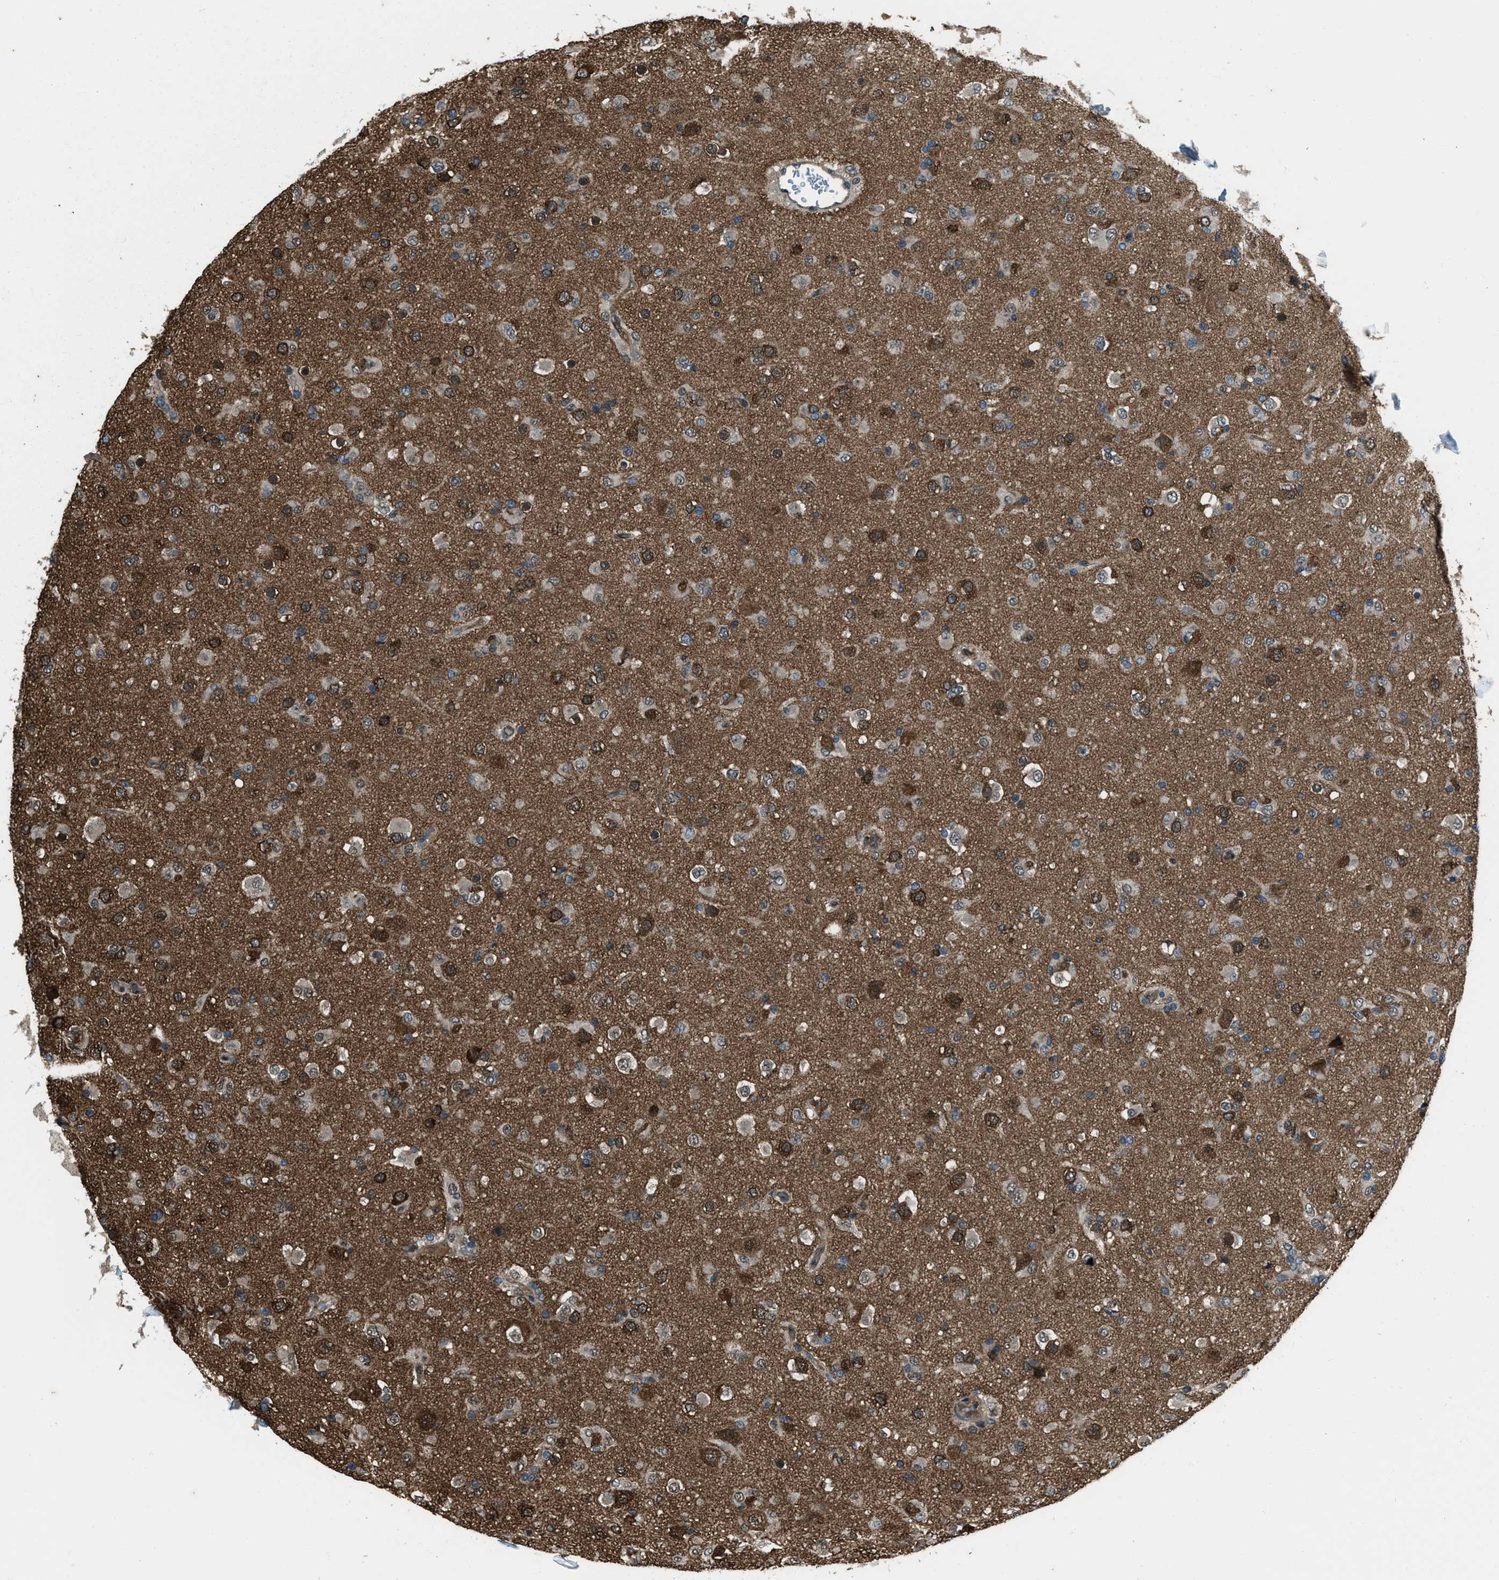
{"staining": {"intensity": "moderate", "quantity": ">75%", "location": "cytoplasmic/membranous"}, "tissue": "glioma", "cell_type": "Tumor cells", "image_type": "cancer", "snomed": [{"axis": "morphology", "description": "Glioma, malignant, Low grade"}, {"axis": "topography", "description": "Brain"}], "caption": "Brown immunohistochemical staining in human malignant low-grade glioma demonstrates moderate cytoplasmic/membranous expression in about >75% of tumor cells. (DAB IHC with brightfield microscopy, high magnification).", "gene": "SVIL", "patient": {"sex": "male", "age": 65}}